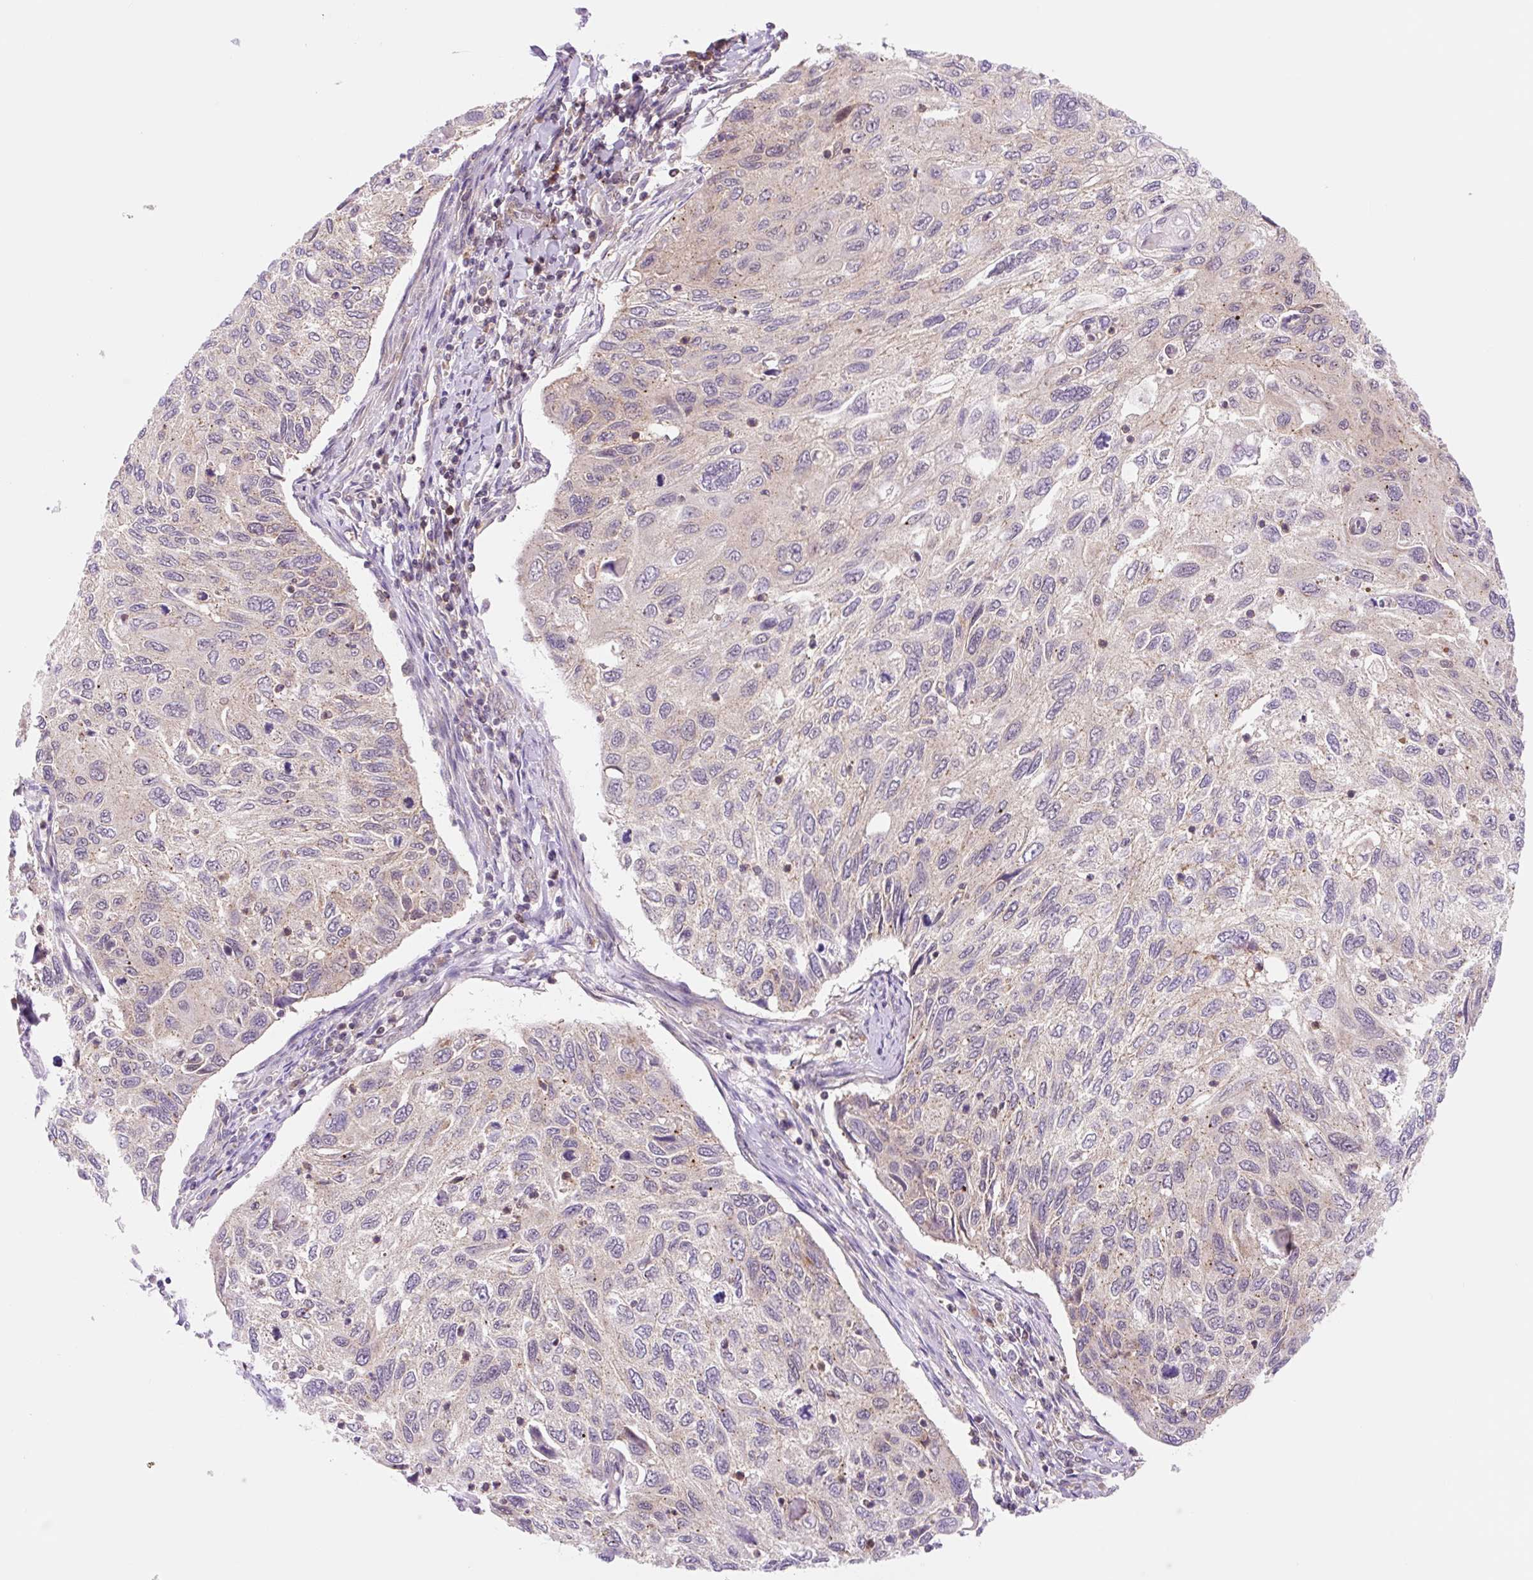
{"staining": {"intensity": "weak", "quantity": "<25%", "location": "cytoplasmic/membranous"}, "tissue": "cervical cancer", "cell_type": "Tumor cells", "image_type": "cancer", "snomed": [{"axis": "morphology", "description": "Squamous cell carcinoma, NOS"}, {"axis": "topography", "description": "Cervix"}], "caption": "The immunohistochemistry (IHC) histopathology image has no significant positivity in tumor cells of cervical squamous cell carcinoma tissue.", "gene": "VPS4A", "patient": {"sex": "female", "age": 70}}